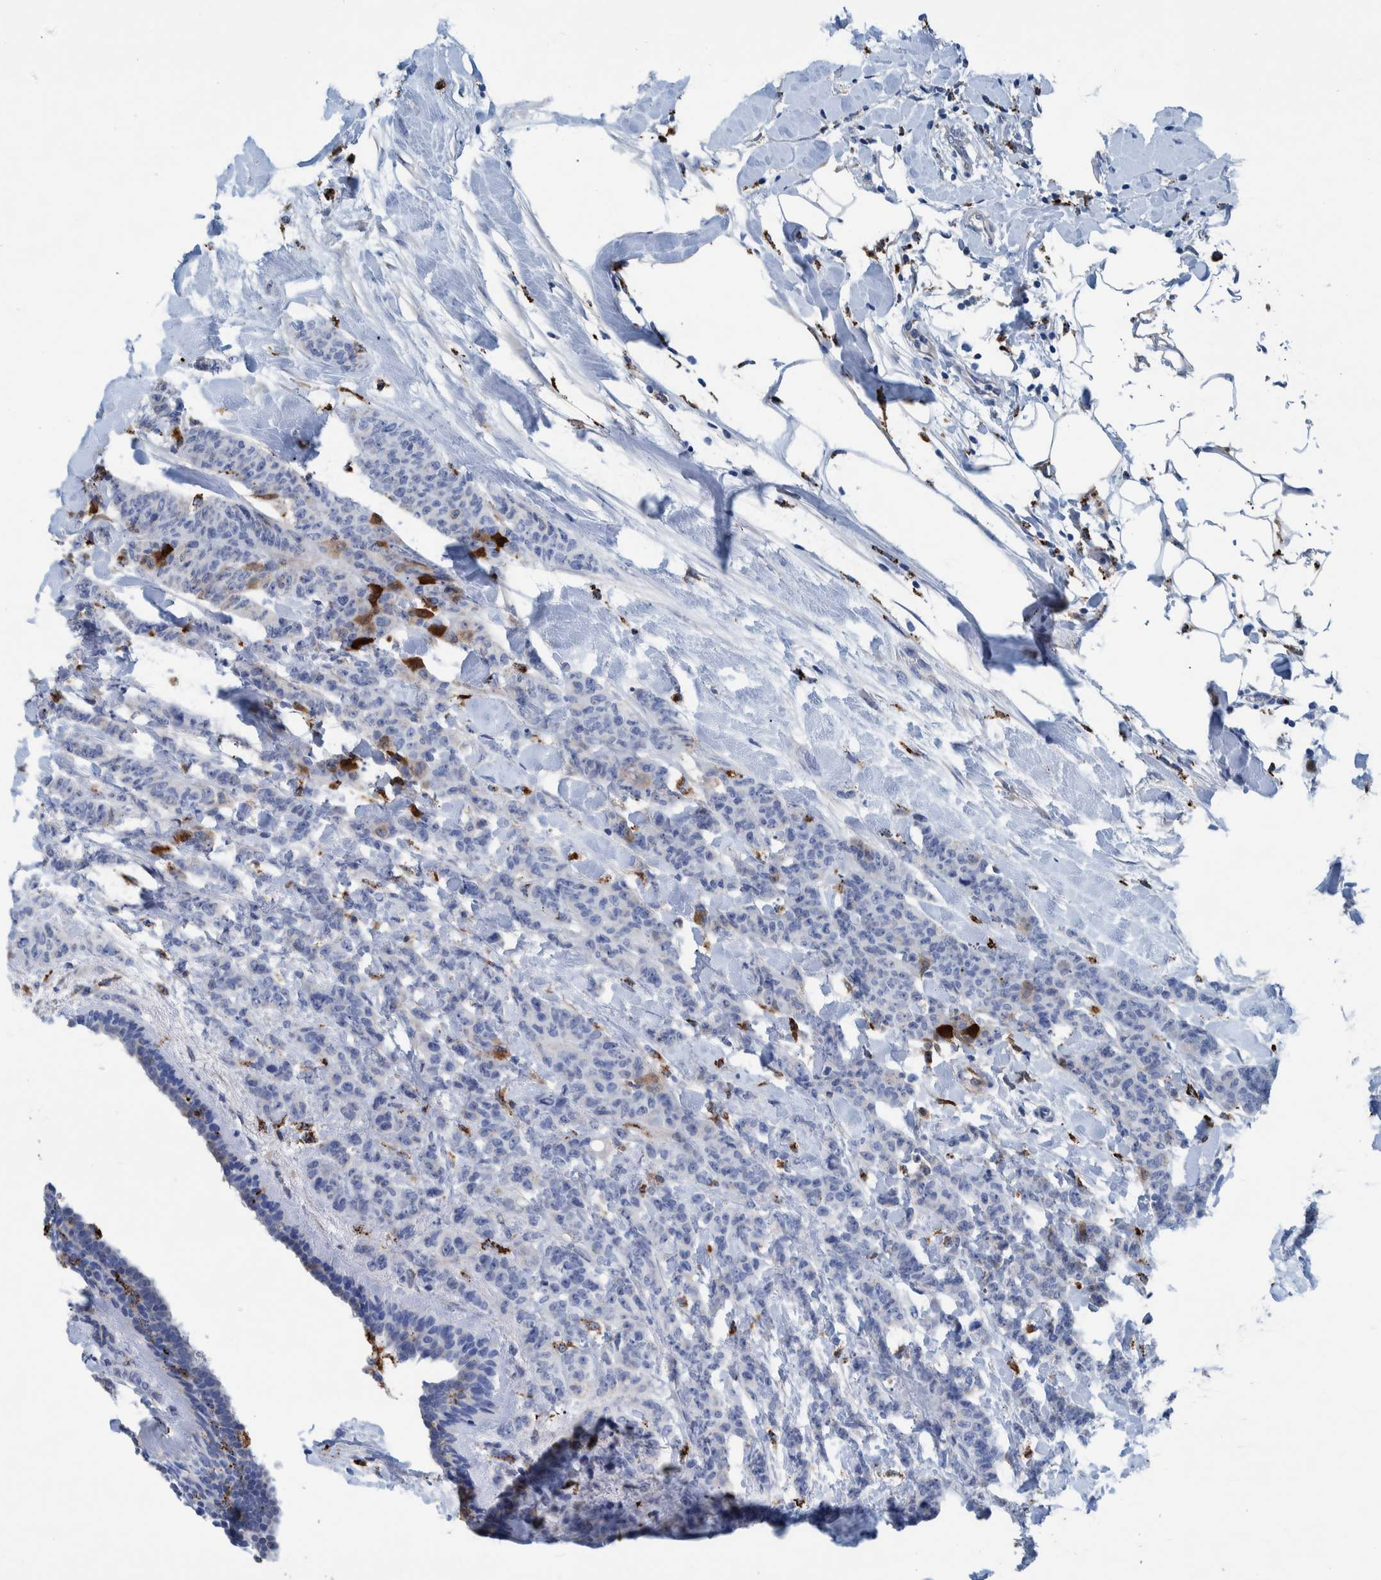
{"staining": {"intensity": "negative", "quantity": "none", "location": "none"}, "tissue": "breast cancer", "cell_type": "Tumor cells", "image_type": "cancer", "snomed": [{"axis": "morphology", "description": "Normal tissue, NOS"}, {"axis": "morphology", "description": "Duct carcinoma"}, {"axis": "topography", "description": "Breast"}], "caption": "Tumor cells show no significant staining in breast infiltrating ductal carcinoma. (DAB immunohistochemistry with hematoxylin counter stain).", "gene": "IDO1", "patient": {"sex": "female", "age": 40}}